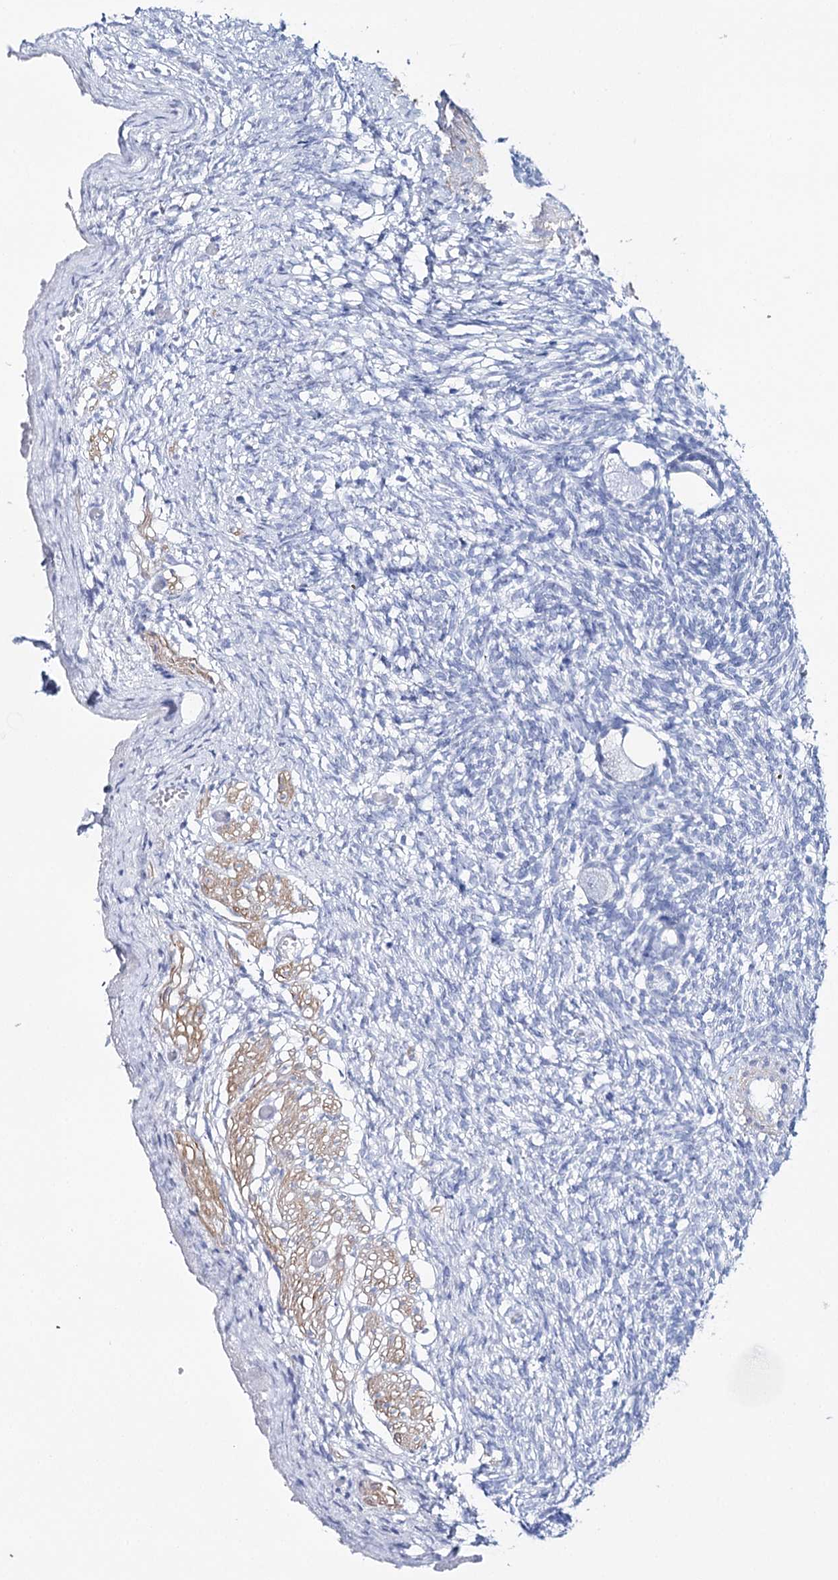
{"staining": {"intensity": "negative", "quantity": "none", "location": "none"}, "tissue": "ovary", "cell_type": "Follicle cells", "image_type": "normal", "snomed": [{"axis": "morphology", "description": "Normal tissue, NOS"}, {"axis": "topography", "description": "Ovary"}], "caption": "The immunohistochemistry (IHC) photomicrograph has no significant expression in follicle cells of ovary.", "gene": "CSN3", "patient": {"sex": "female", "age": 34}}